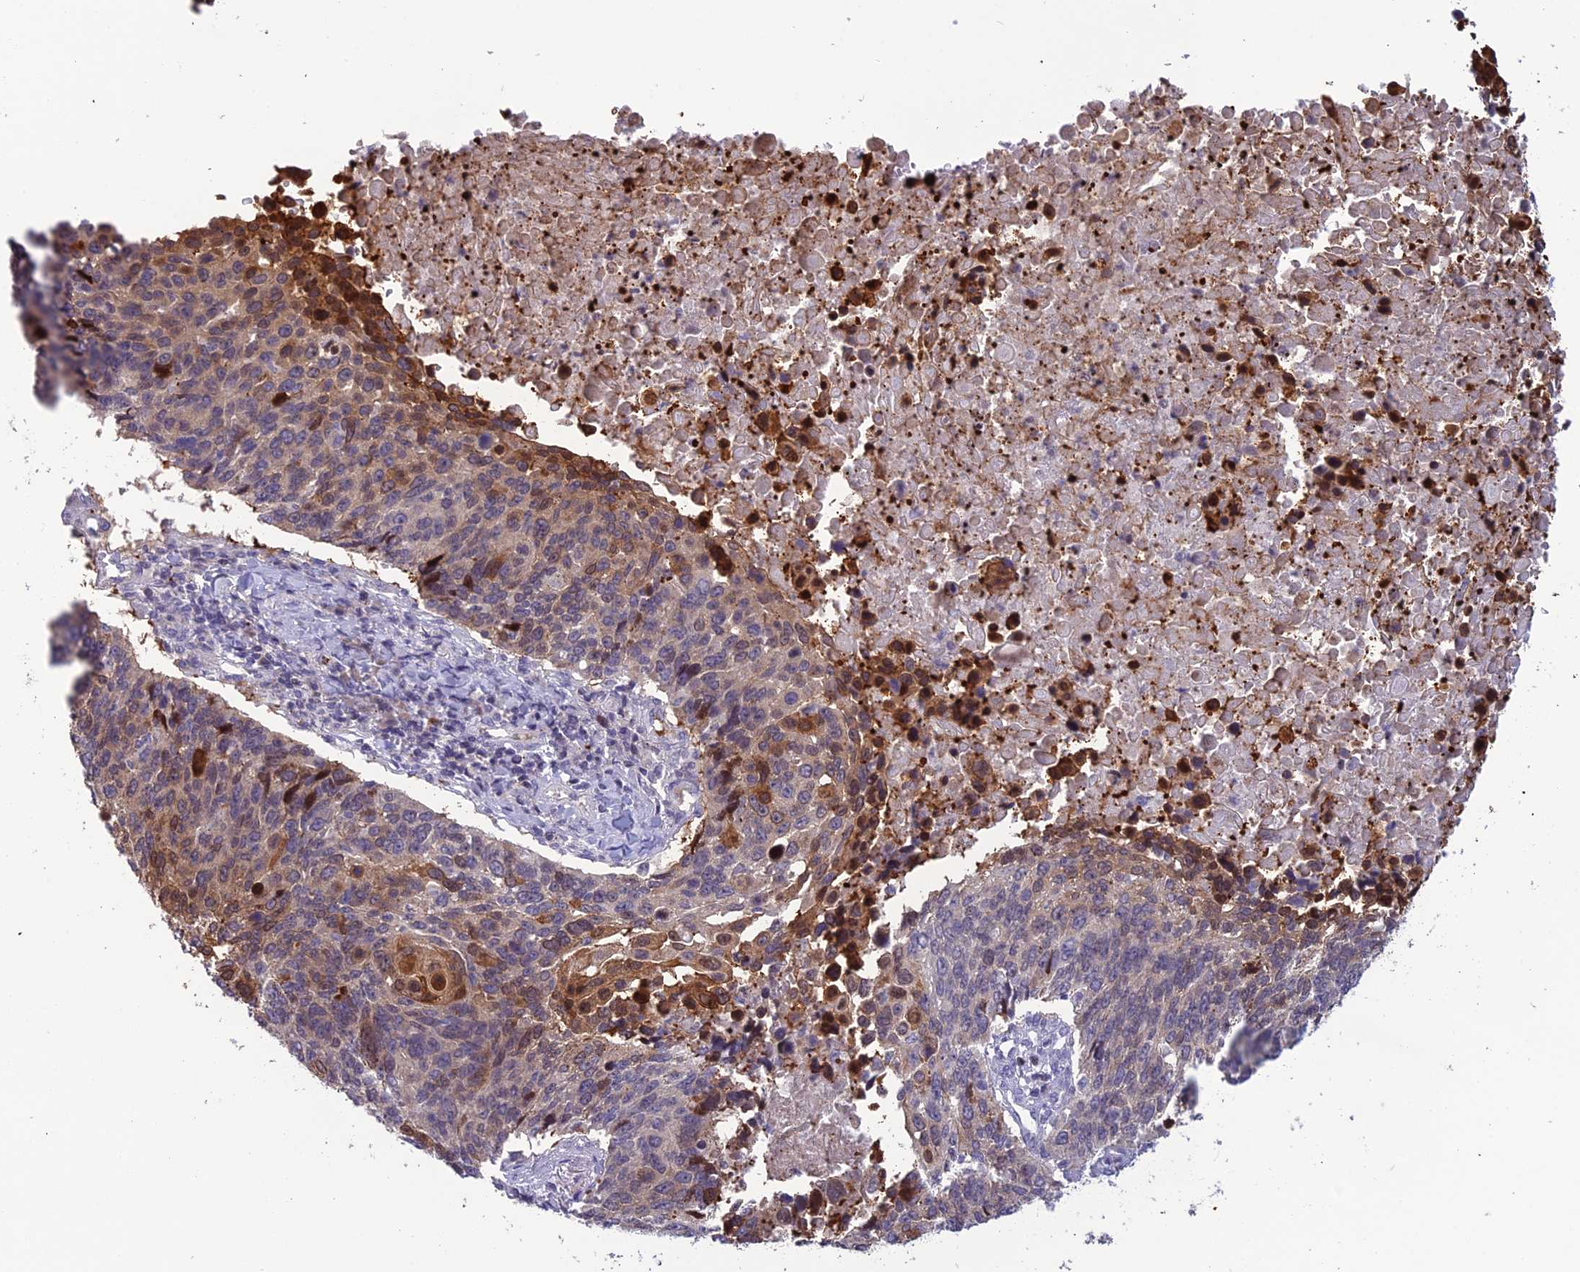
{"staining": {"intensity": "moderate", "quantity": "<25%", "location": "cytoplasmic/membranous"}, "tissue": "lung cancer", "cell_type": "Tumor cells", "image_type": "cancer", "snomed": [{"axis": "morphology", "description": "Normal tissue, NOS"}, {"axis": "morphology", "description": "Squamous cell carcinoma, NOS"}, {"axis": "topography", "description": "Lymph node"}, {"axis": "topography", "description": "Lung"}], "caption": "This is an image of immunohistochemistry staining of lung squamous cell carcinoma, which shows moderate positivity in the cytoplasmic/membranous of tumor cells.", "gene": "TMEM134", "patient": {"sex": "male", "age": 66}}